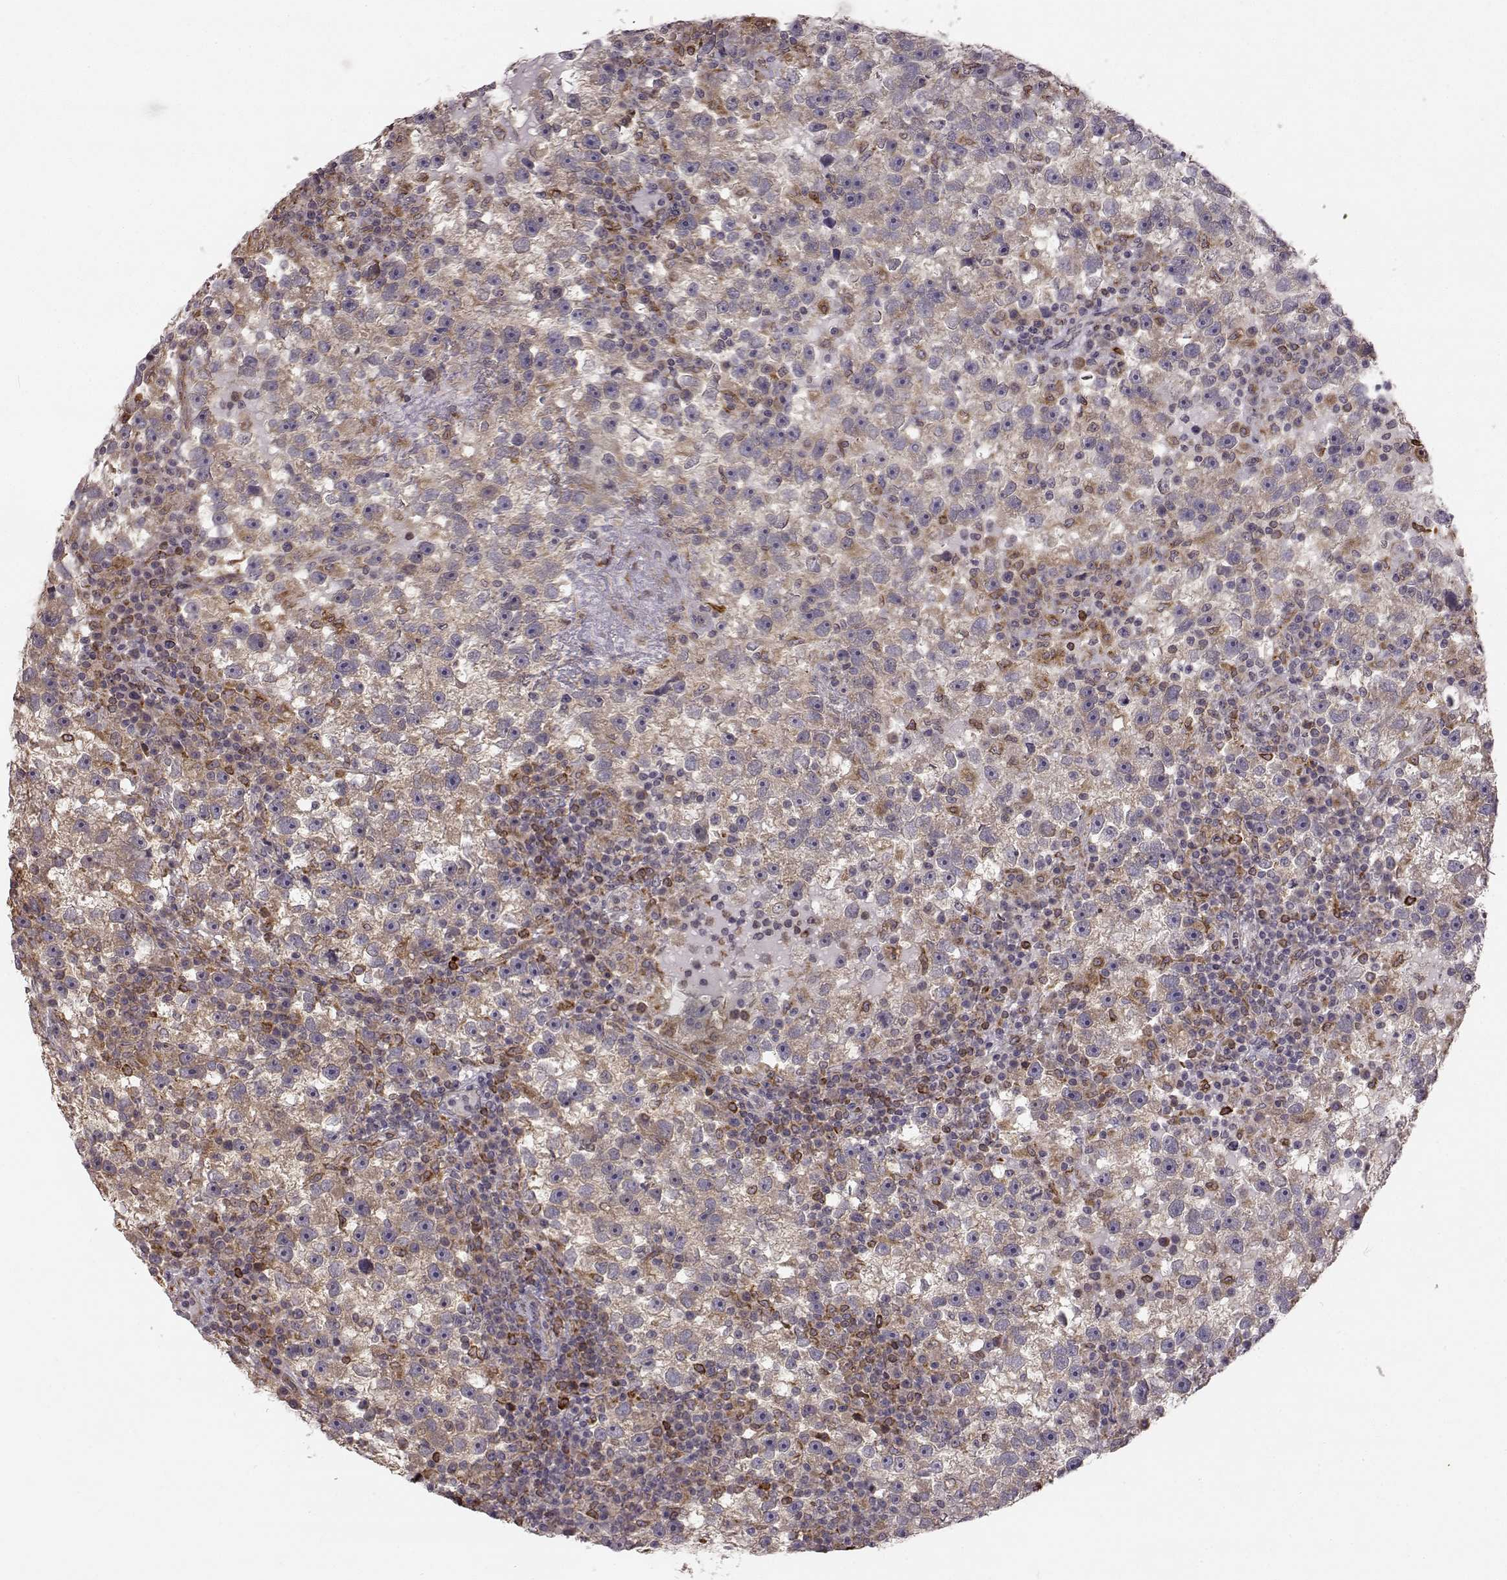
{"staining": {"intensity": "weak", "quantity": ">75%", "location": "cytoplasmic/membranous"}, "tissue": "testis cancer", "cell_type": "Tumor cells", "image_type": "cancer", "snomed": [{"axis": "morphology", "description": "Seminoma, NOS"}, {"axis": "topography", "description": "Testis"}], "caption": "Immunohistochemical staining of human testis cancer (seminoma) exhibits low levels of weak cytoplasmic/membranous expression in approximately >75% of tumor cells.", "gene": "SPAG17", "patient": {"sex": "male", "age": 47}}